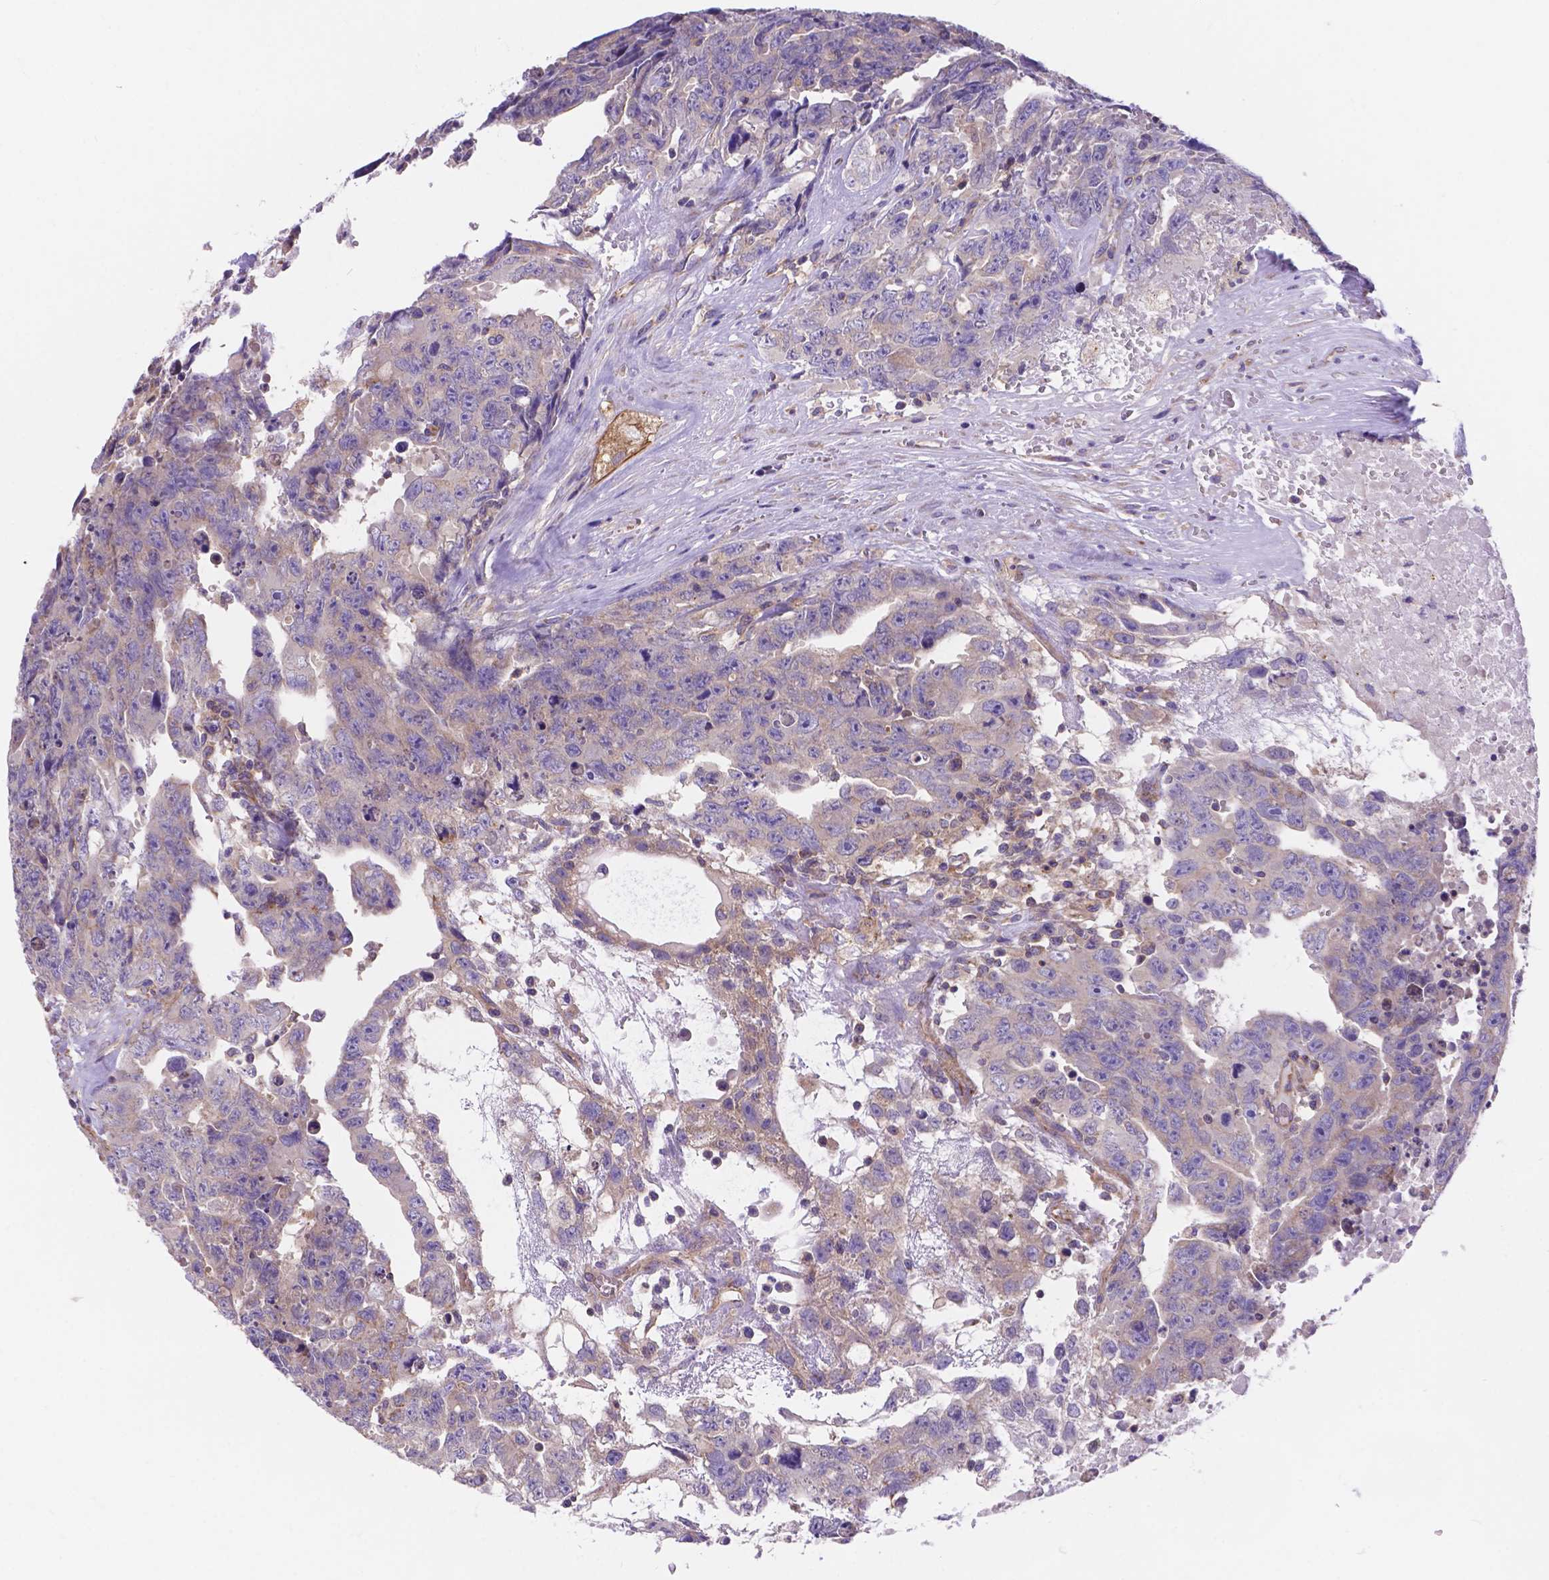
{"staining": {"intensity": "negative", "quantity": "none", "location": "none"}, "tissue": "testis cancer", "cell_type": "Tumor cells", "image_type": "cancer", "snomed": [{"axis": "morphology", "description": "Carcinoma, Embryonal, NOS"}, {"axis": "topography", "description": "Testis"}], "caption": "The micrograph shows no significant positivity in tumor cells of embryonal carcinoma (testis).", "gene": "AK3", "patient": {"sex": "male", "age": 24}}